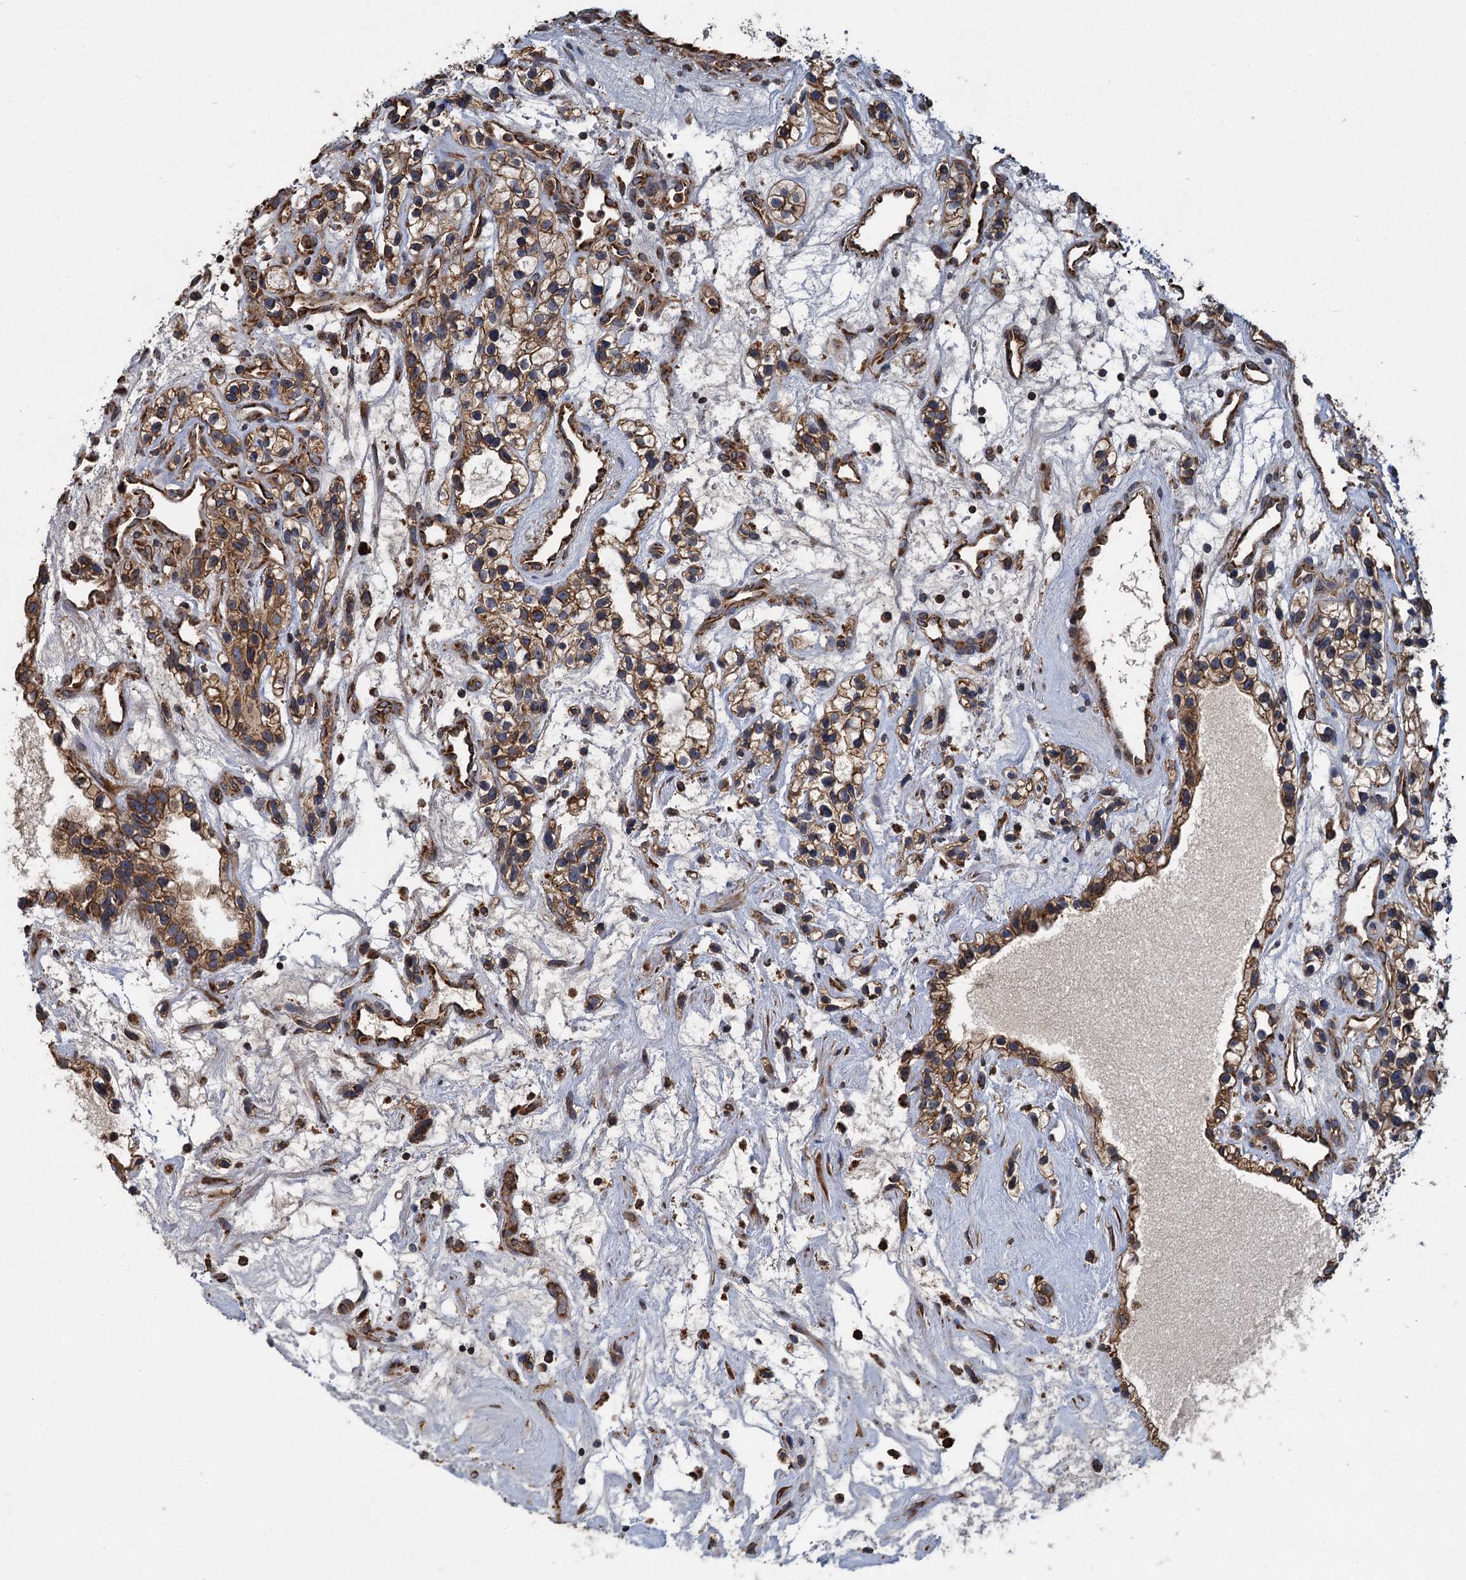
{"staining": {"intensity": "moderate", "quantity": ">75%", "location": "cytoplasmic/membranous"}, "tissue": "renal cancer", "cell_type": "Tumor cells", "image_type": "cancer", "snomed": [{"axis": "morphology", "description": "Adenocarcinoma, NOS"}, {"axis": "topography", "description": "Kidney"}], "caption": "Protein expression analysis of human renal adenocarcinoma reveals moderate cytoplasmic/membranous expression in approximately >75% of tumor cells.", "gene": "LINS1", "patient": {"sex": "female", "age": 57}}